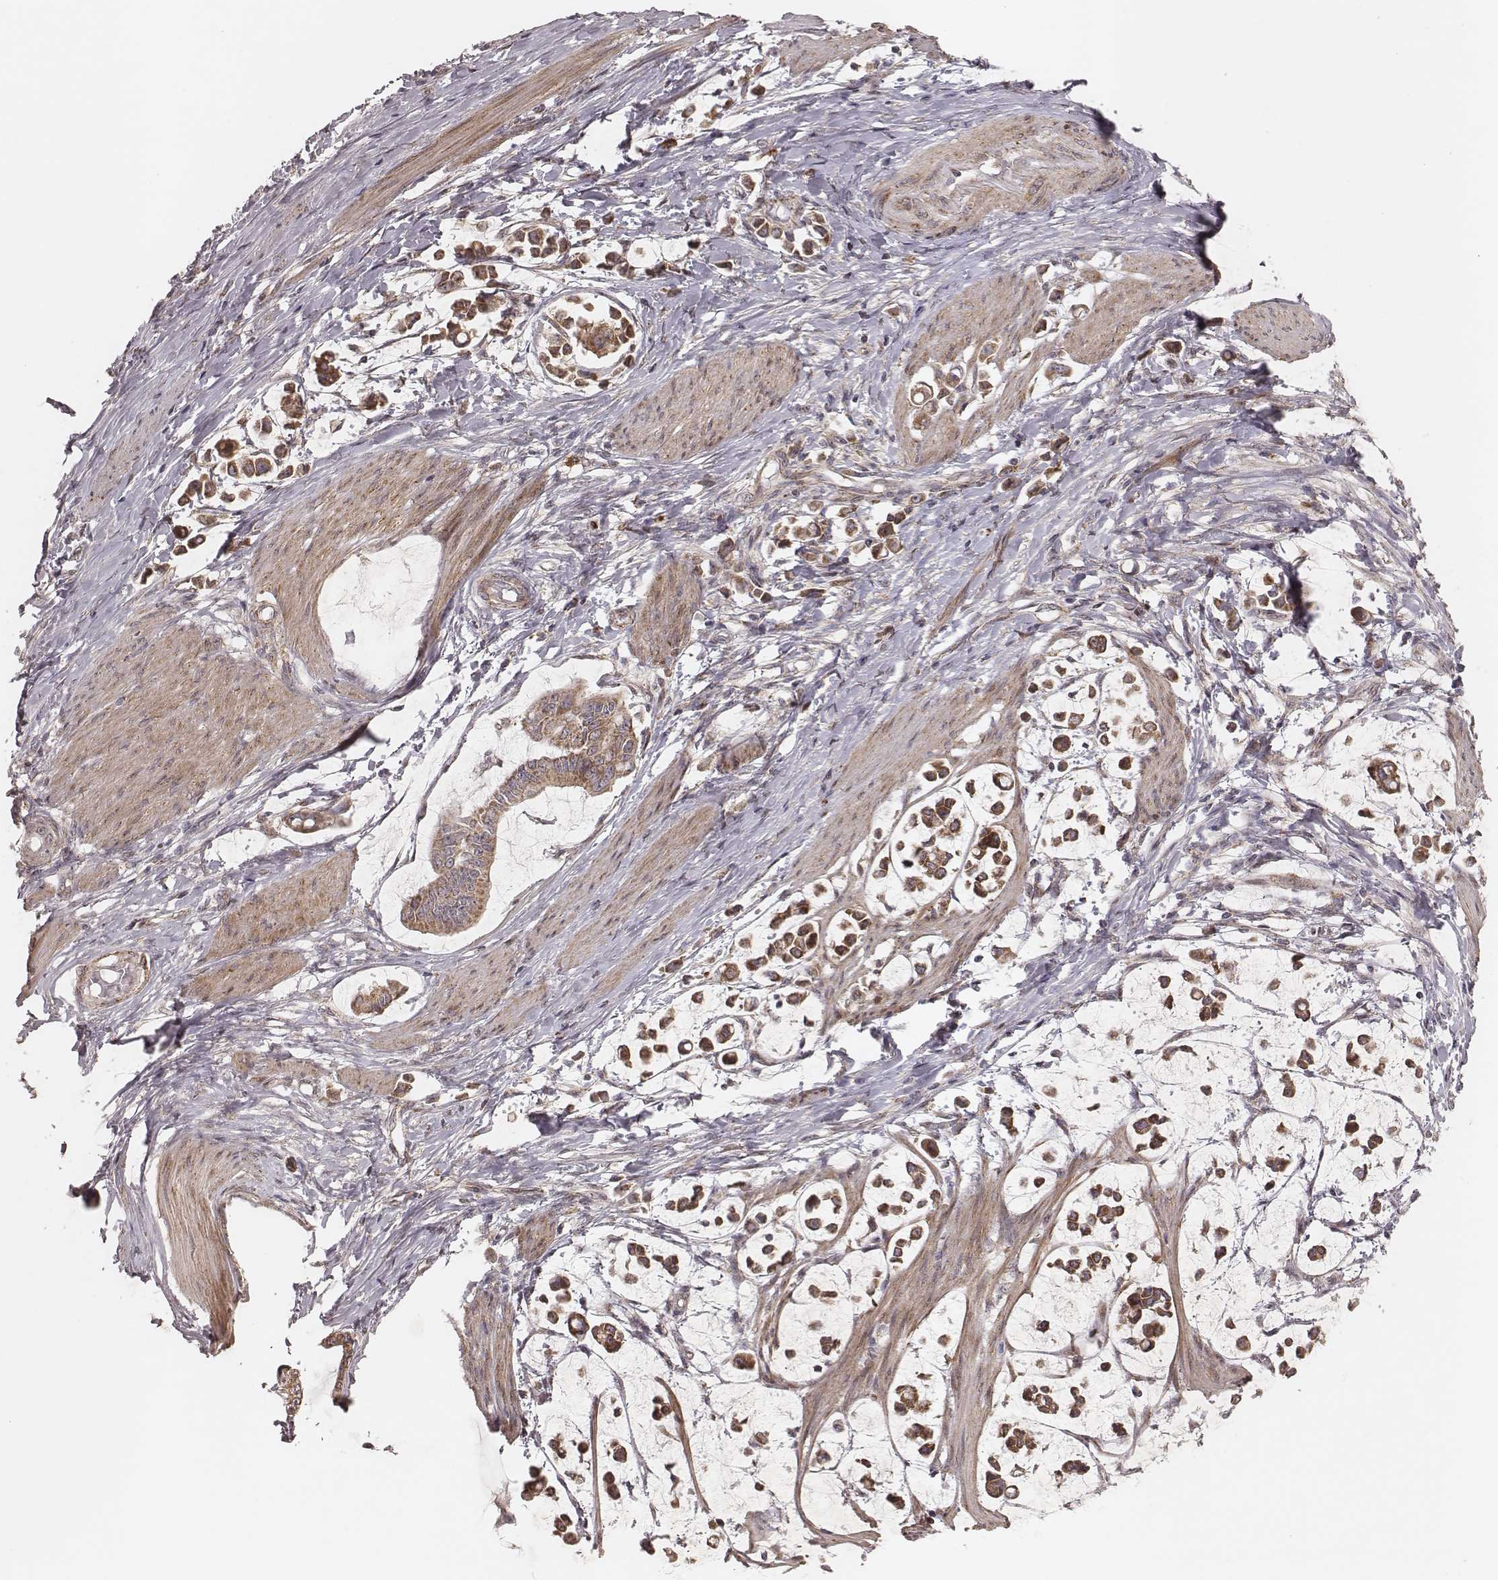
{"staining": {"intensity": "strong", "quantity": ">75%", "location": "cytoplasmic/membranous"}, "tissue": "stomach cancer", "cell_type": "Tumor cells", "image_type": "cancer", "snomed": [{"axis": "morphology", "description": "Adenocarcinoma, NOS"}, {"axis": "topography", "description": "Stomach"}], "caption": "About >75% of tumor cells in human stomach cancer show strong cytoplasmic/membranous protein expression as visualized by brown immunohistochemical staining.", "gene": "NDUFA7", "patient": {"sex": "male", "age": 82}}